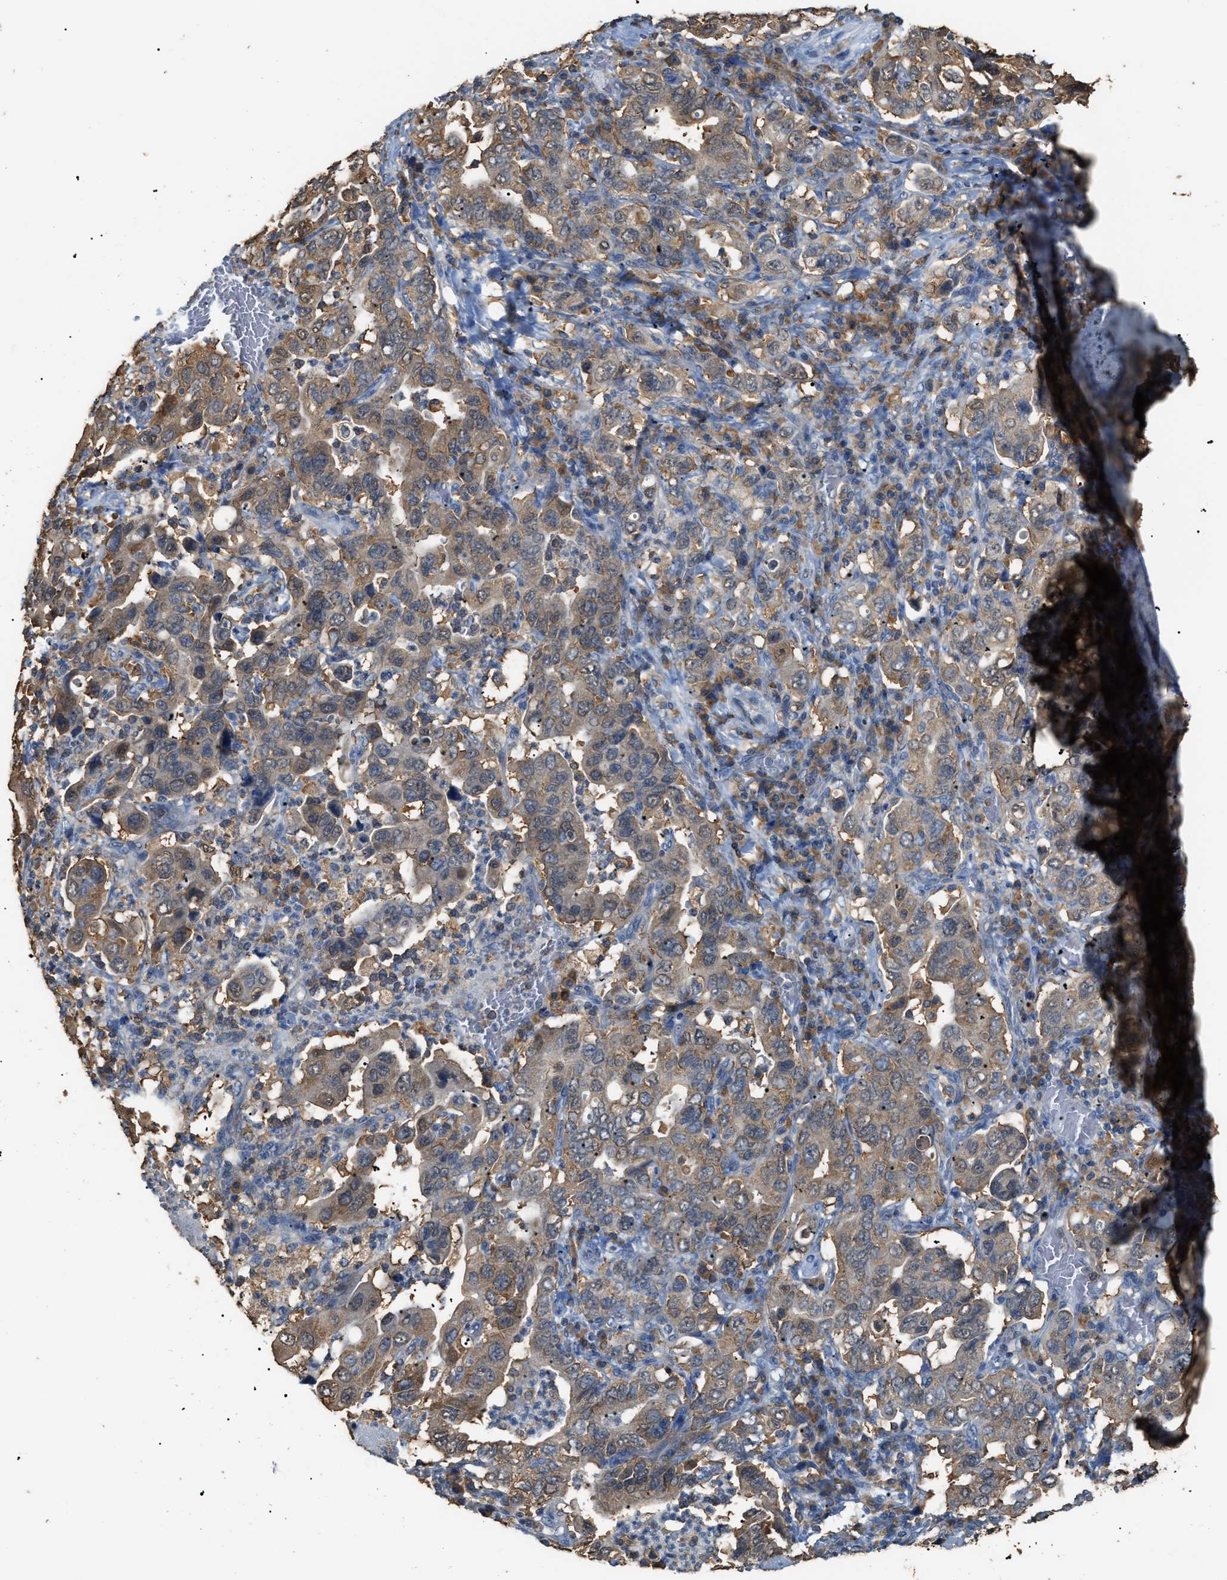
{"staining": {"intensity": "moderate", "quantity": ">75%", "location": "cytoplasmic/membranous"}, "tissue": "stomach cancer", "cell_type": "Tumor cells", "image_type": "cancer", "snomed": [{"axis": "morphology", "description": "Adenocarcinoma, NOS"}, {"axis": "topography", "description": "Stomach, upper"}], "caption": "Brown immunohistochemical staining in adenocarcinoma (stomach) displays moderate cytoplasmic/membranous expression in approximately >75% of tumor cells. (brown staining indicates protein expression, while blue staining denotes nuclei).", "gene": "GCN1", "patient": {"sex": "male", "age": 62}}